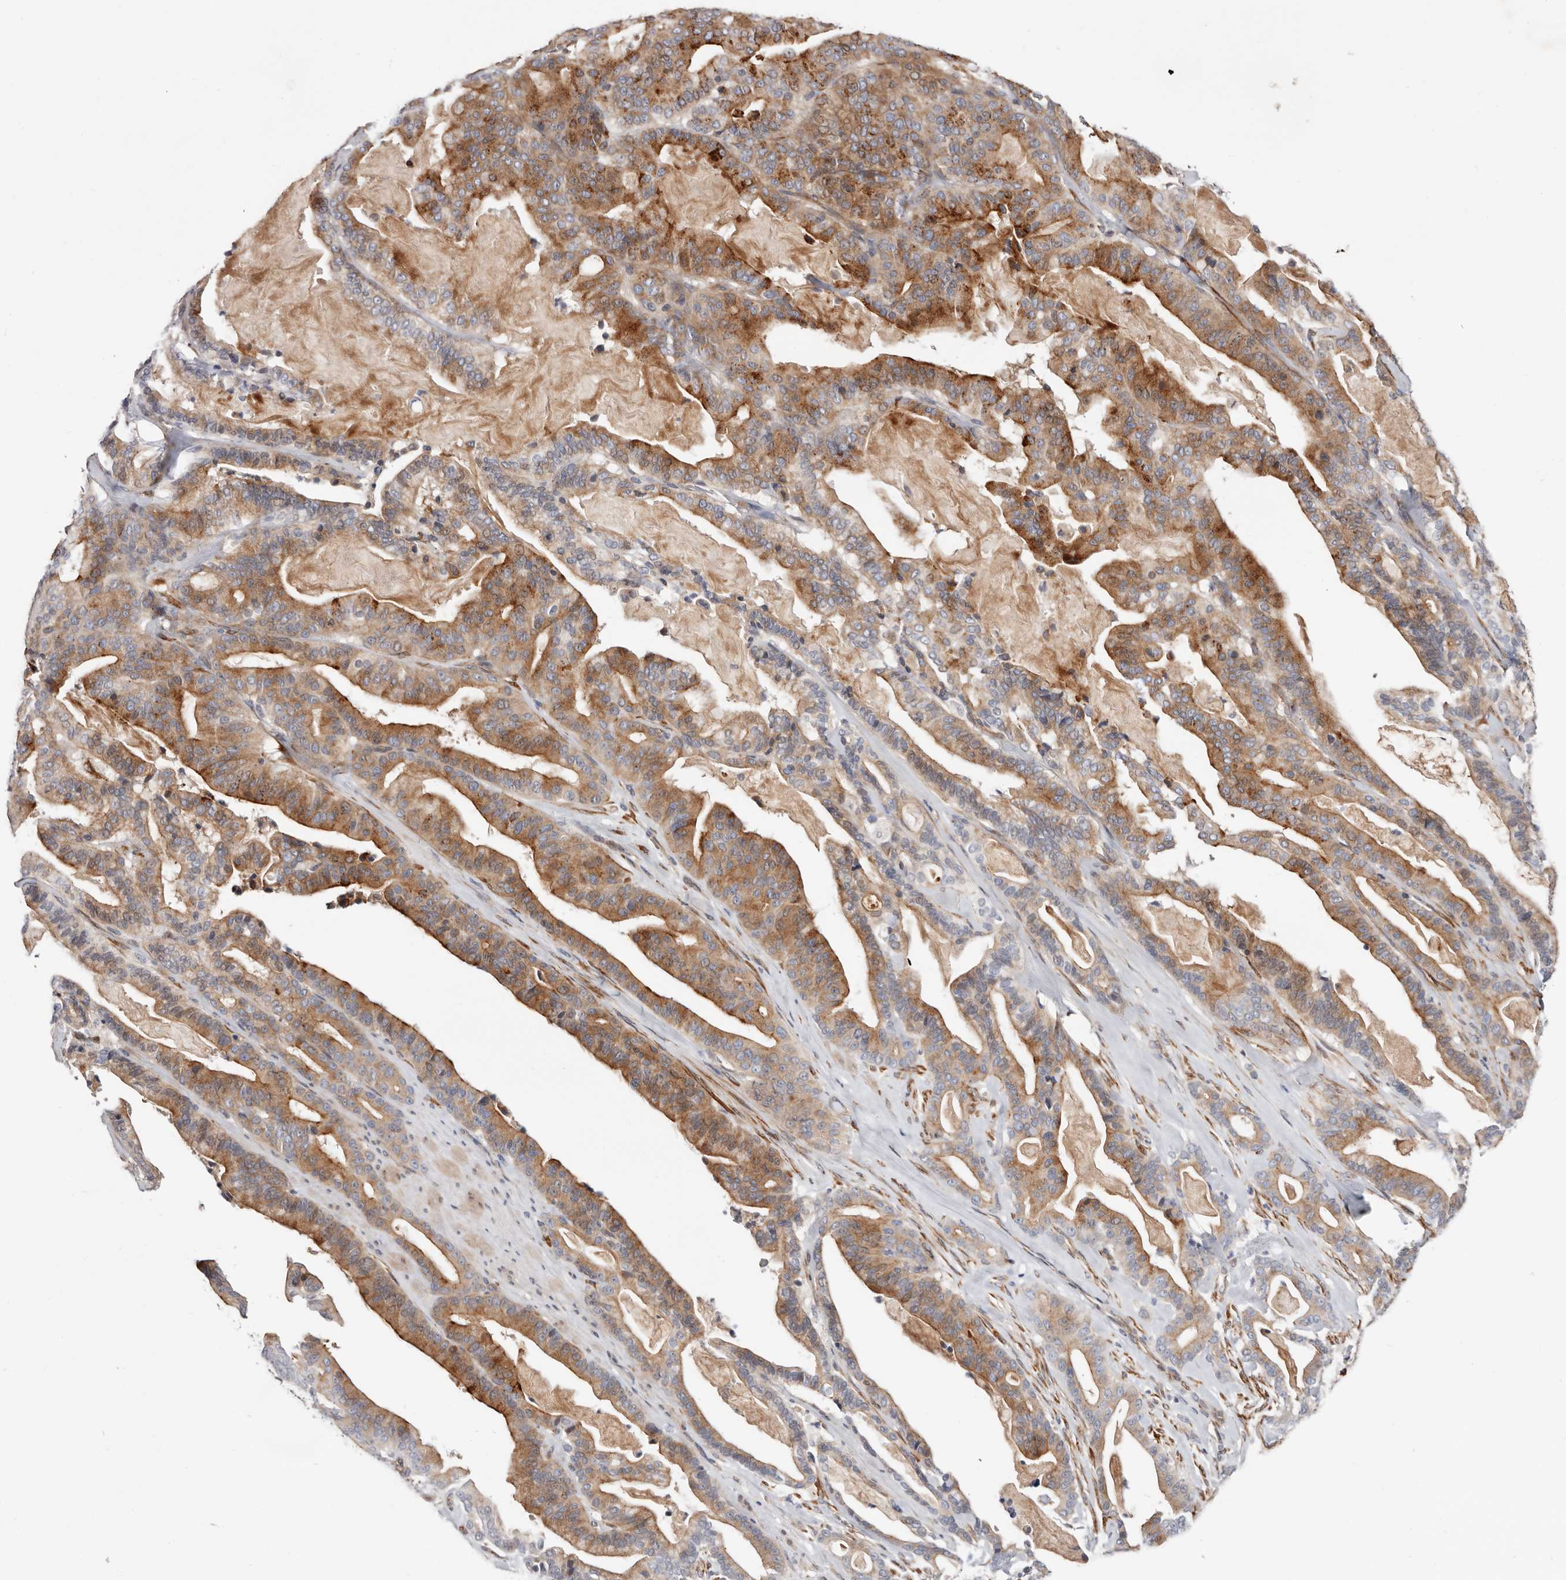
{"staining": {"intensity": "moderate", "quantity": ">75%", "location": "cytoplasmic/membranous"}, "tissue": "pancreatic cancer", "cell_type": "Tumor cells", "image_type": "cancer", "snomed": [{"axis": "morphology", "description": "Adenocarcinoma, NOS"}, {"axis": "topography", "description": "Pancreas"}], "caption": "Pancreatic adenocarcinoma stained with DAB immunohistochemistry reveals medium levels of moderate cytoplasmic/membranous expression in about >75% of tumor cells.", "gene": "USH1C", "patient": {"sex": "male", "age": 63}}